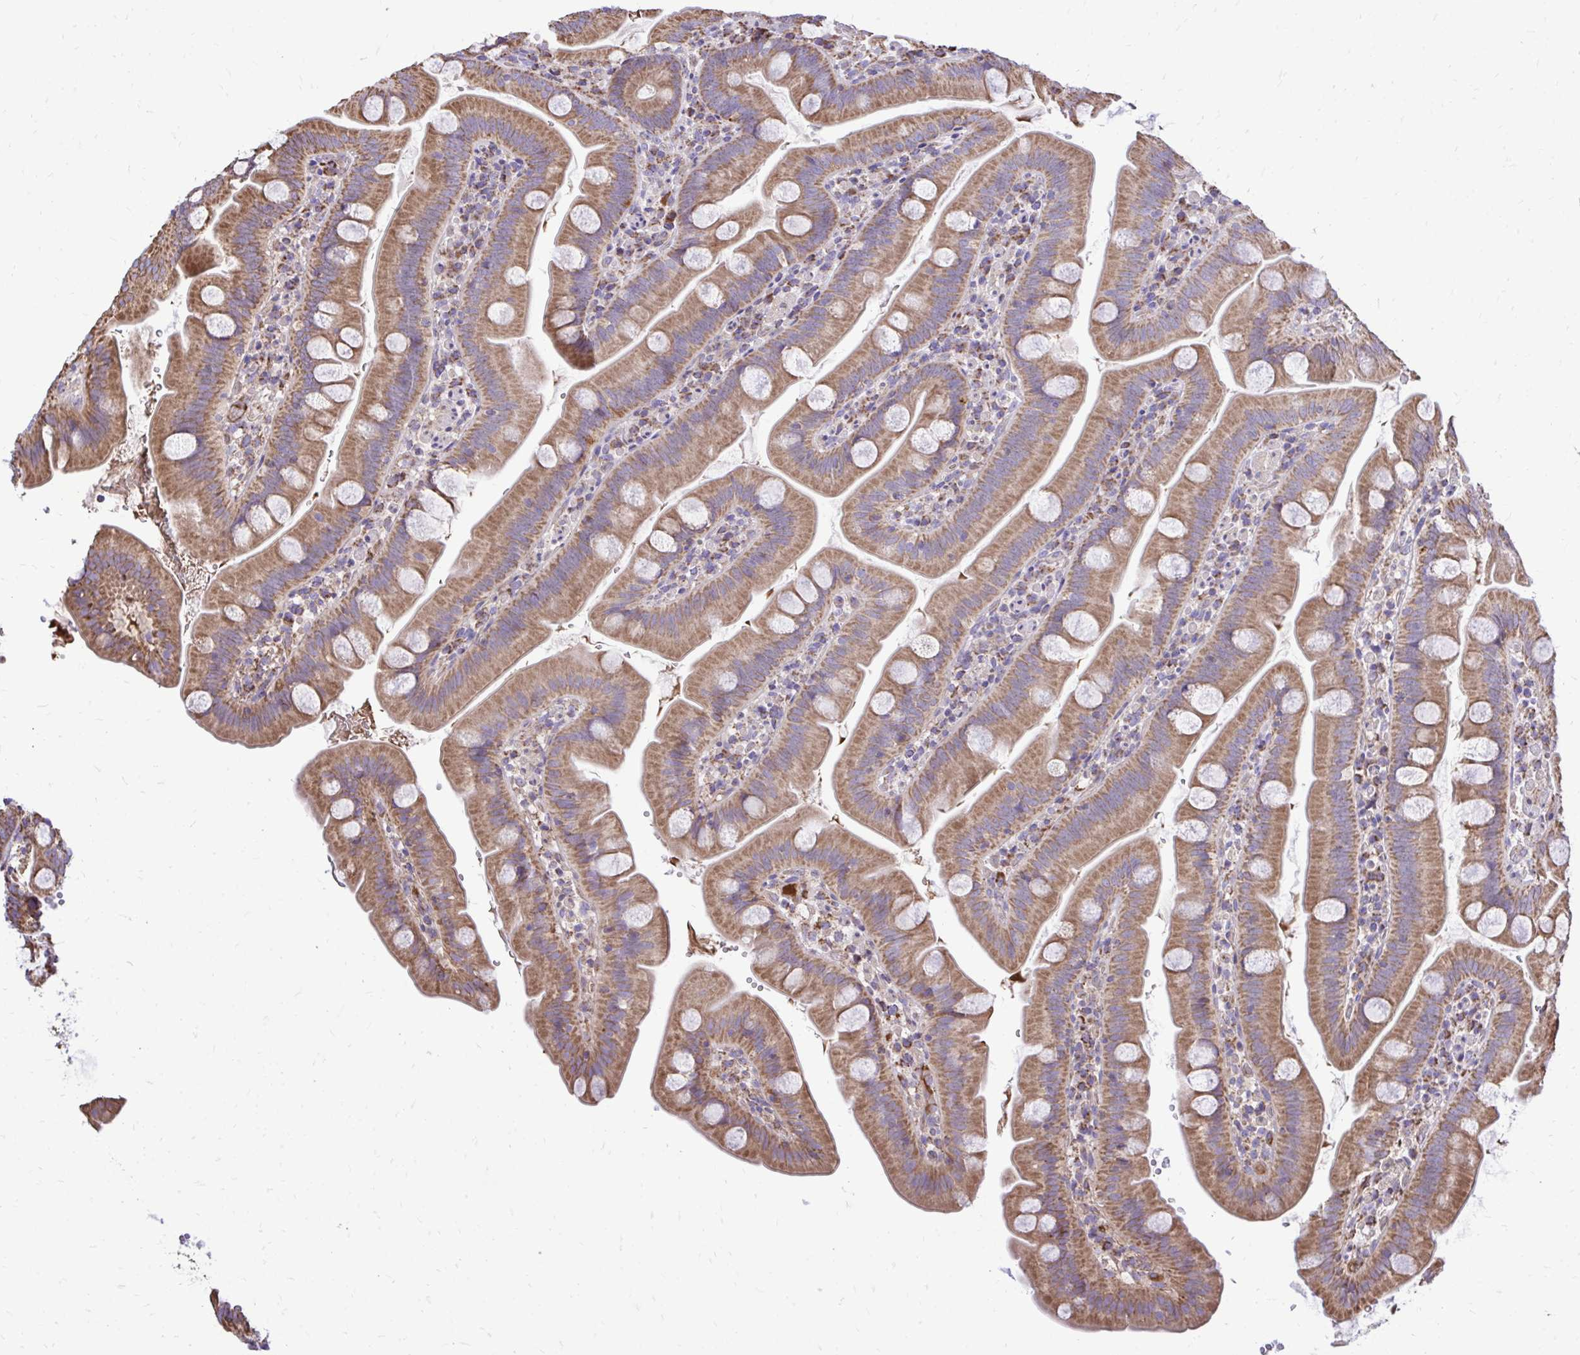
{"staining": {"intensity": "moderate", "quantity": ">75%", "location": "cytoplasmic/membranous"}, "tissue": "small intestine", "cell_type": "Glandular cells", "image_type": "normal", "snomed": [{"axis": "morphology", "description": "Normal tissue, NOS"}, {"axis": "topography", "description": "Small intestine"}], "caption": "Small intestine stained for a protein demonstrates moderate cytoplasmic/membranous positivity in glandular cells. The protein is stained brown, and the nuclei are stained in blue (DAB (3,3'-diaminobenzidine) IHC with brightfield microscopy, high magnification).", "gene": "ATP13A2", "patient": {"sex": "female", "age": 68}}